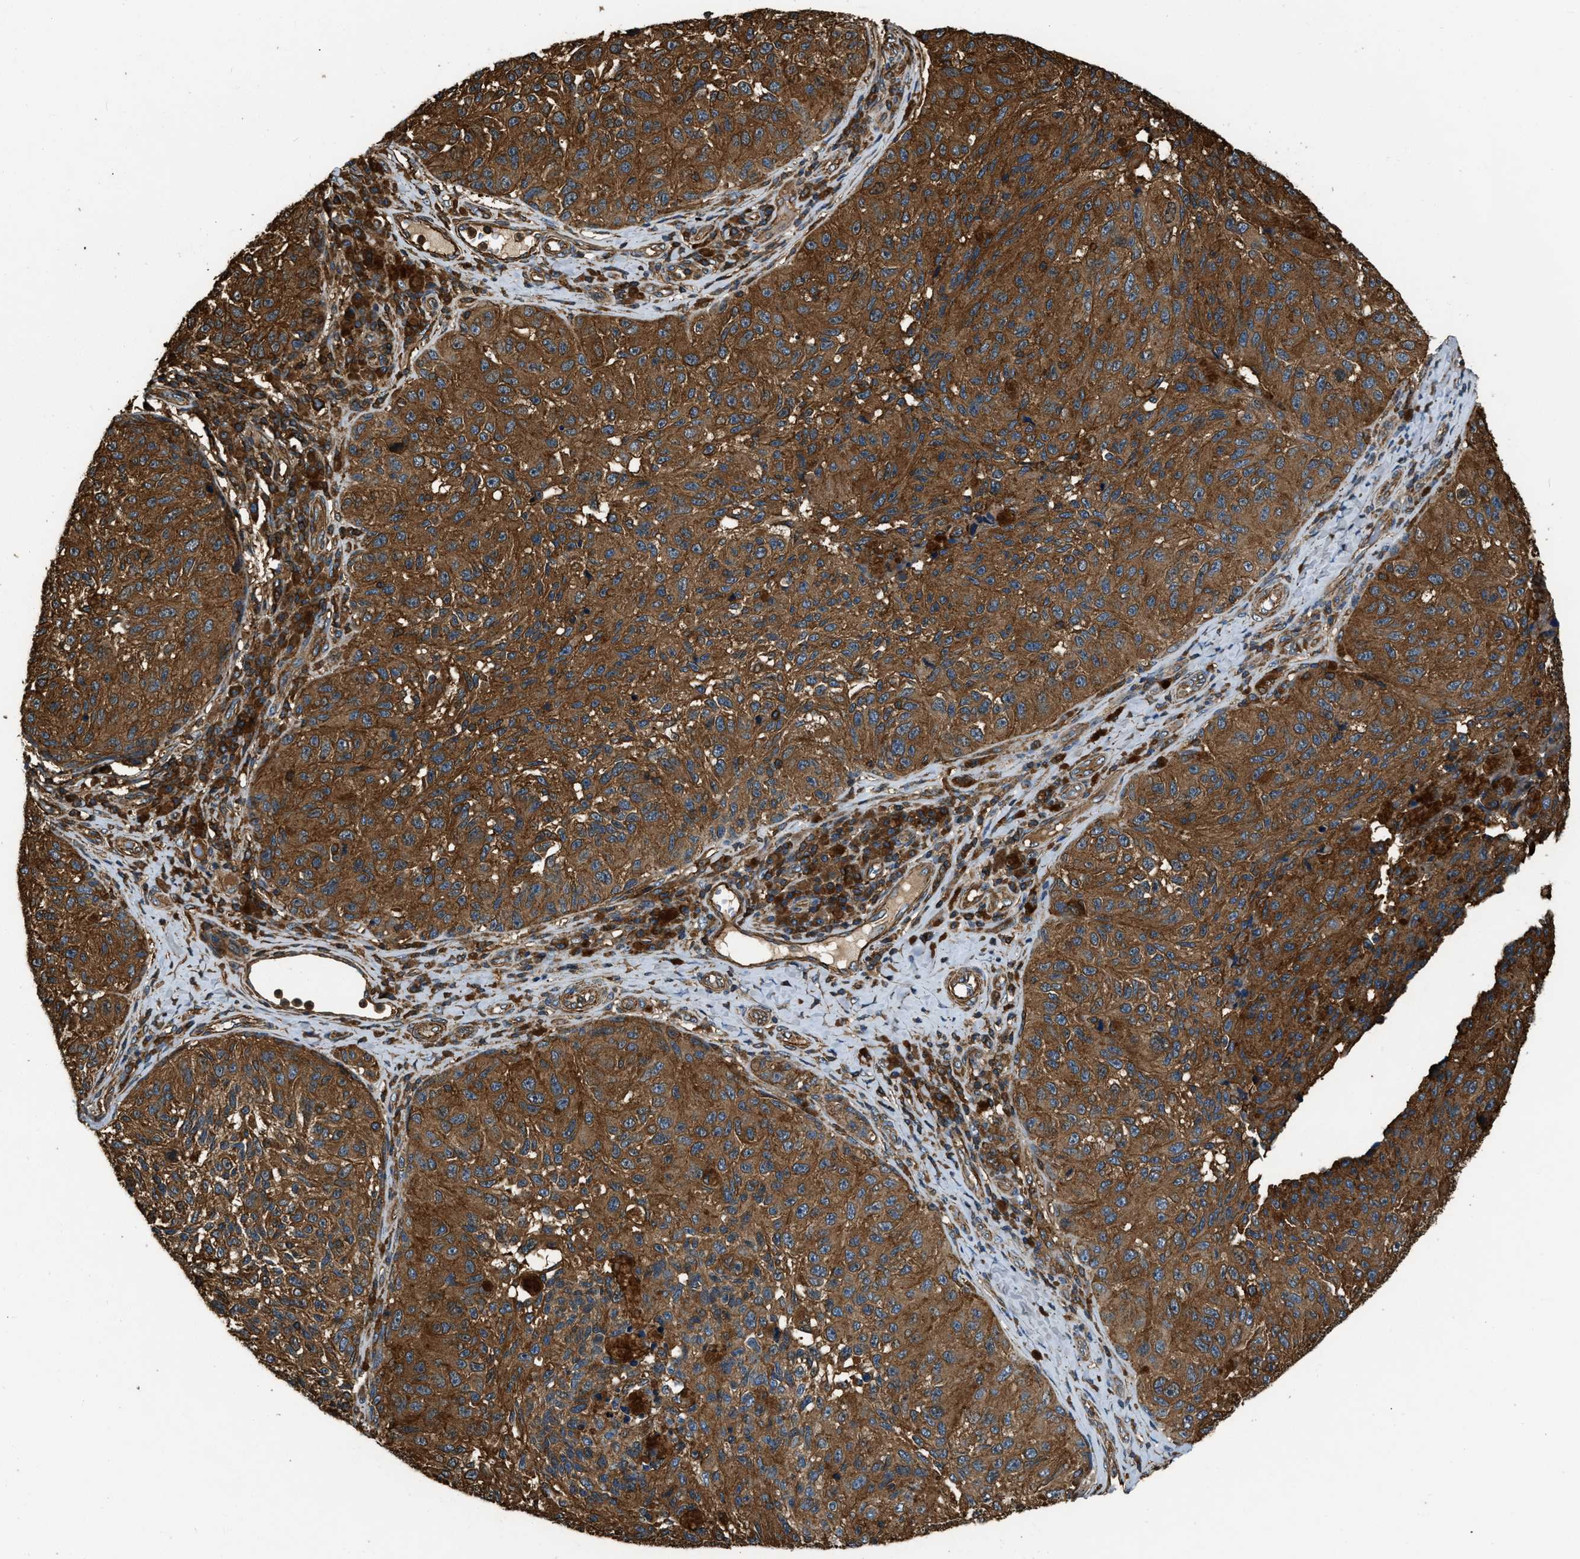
{"staining": {"intensity": "strong", "quantity": ">75%", "location": "cytoplasmic/membranous"}, "tissue": "melanoma", "cell_type": "Tumor cells", "image_type": "cancer", "snomed": [{"axis": "morphology", "description": "Malignant melanoma, NOS"}, {"axis": "topography", "description": "Skin"}], "caption": "About >75% of tumor cells in malignant melanoma reveal strong cytoplasmic/membranous protein staining as visualized by brown immunohistochemical staining.", "gene": "YARS1", "patient": {"sex": "female", "age": 73}}